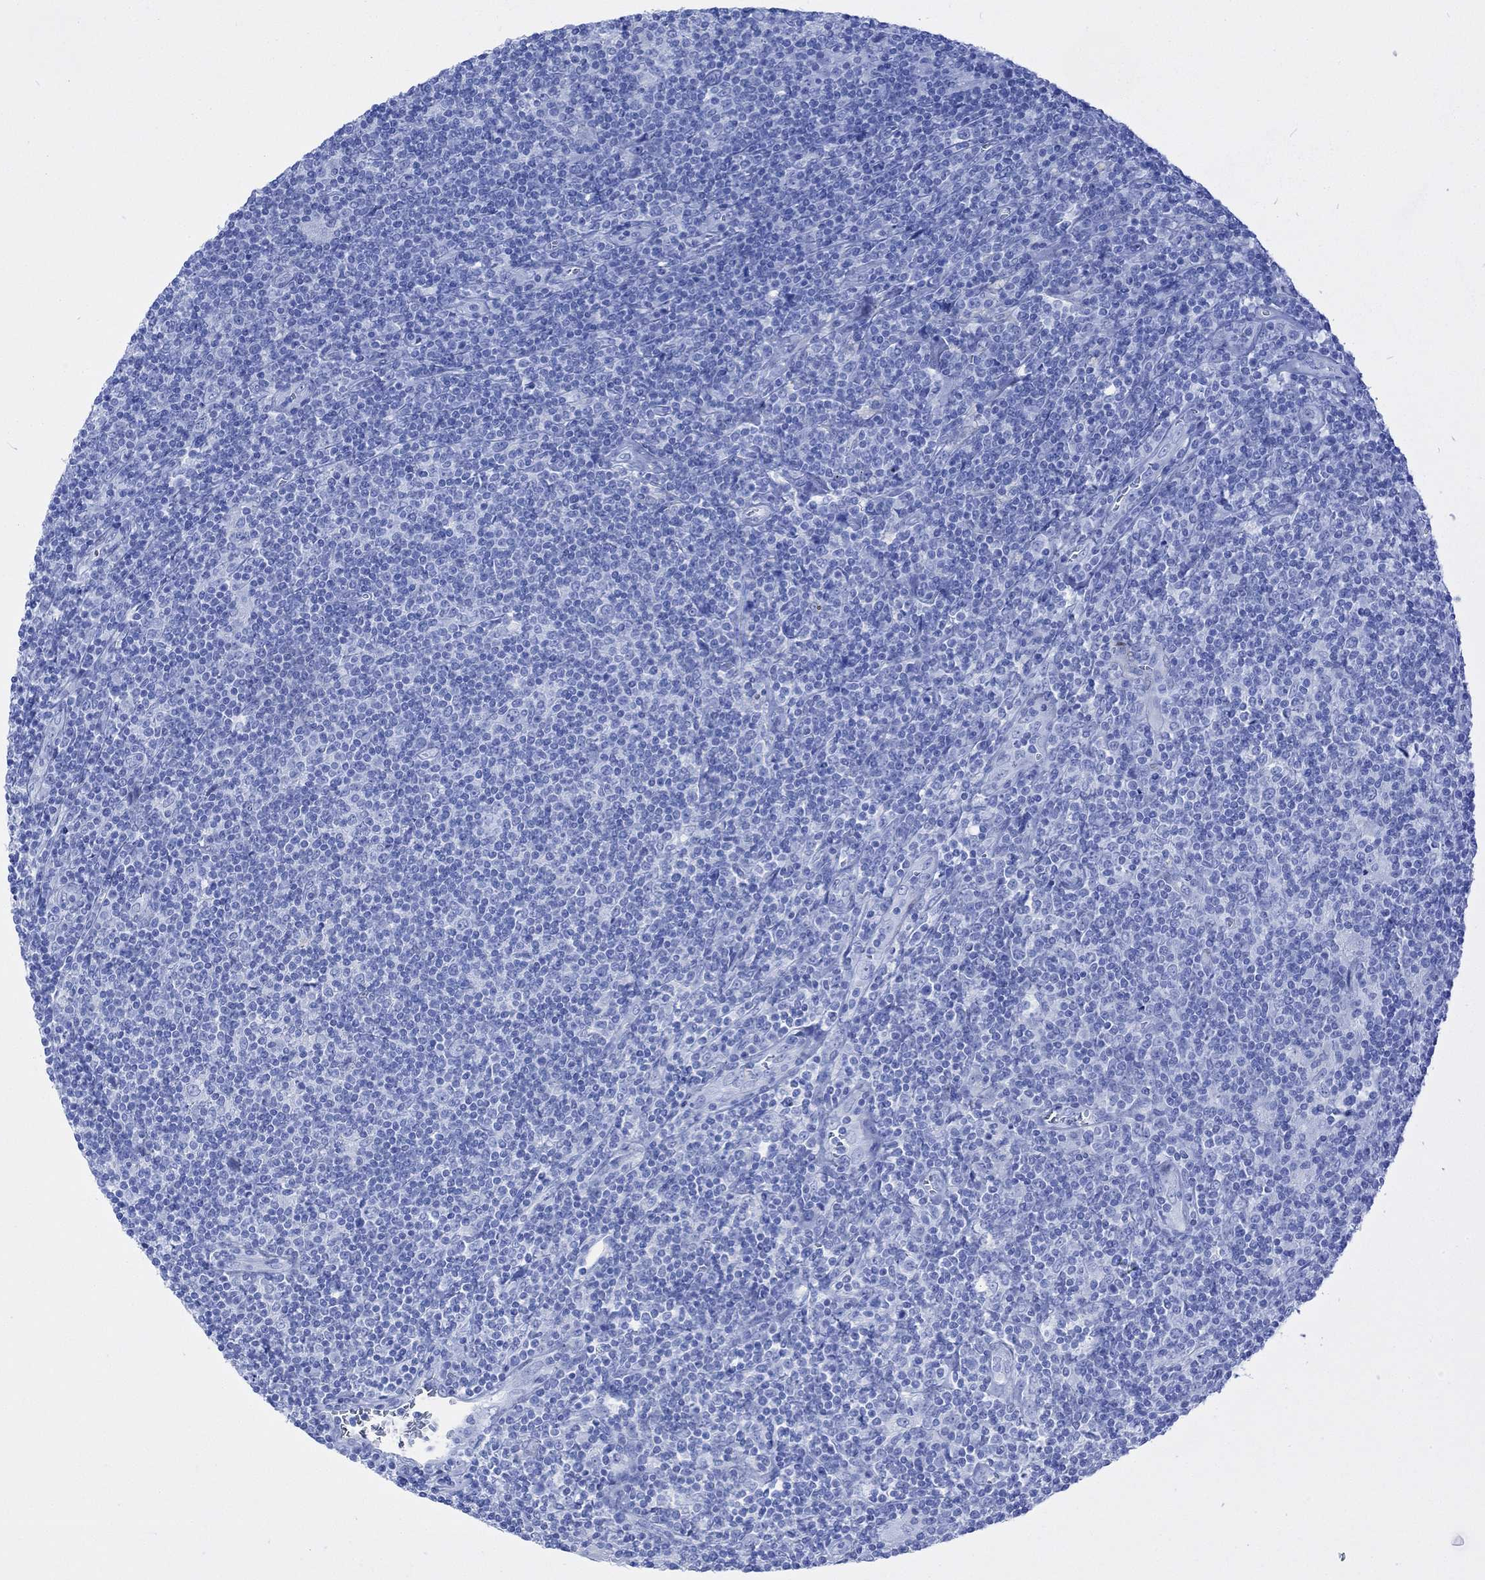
{"staining": {"intensity": "negative", "quantity": "none", "location": "none"}, "tissue": "lymphoma", "cell_type": "Tumor cells", "image_type": "cancer", "snomed": [{"axis": "morphology", "description": "Hodgkin's disease, NOS"}, {"axis": "topography", "description": "Lymph node"}], "caption": "Immunohistochemical staining of Hodgkin's disease displays no significant positivity in tumor cells.", "gene": "TPPP3", "patient": {"sex": "male", "age": 40}}